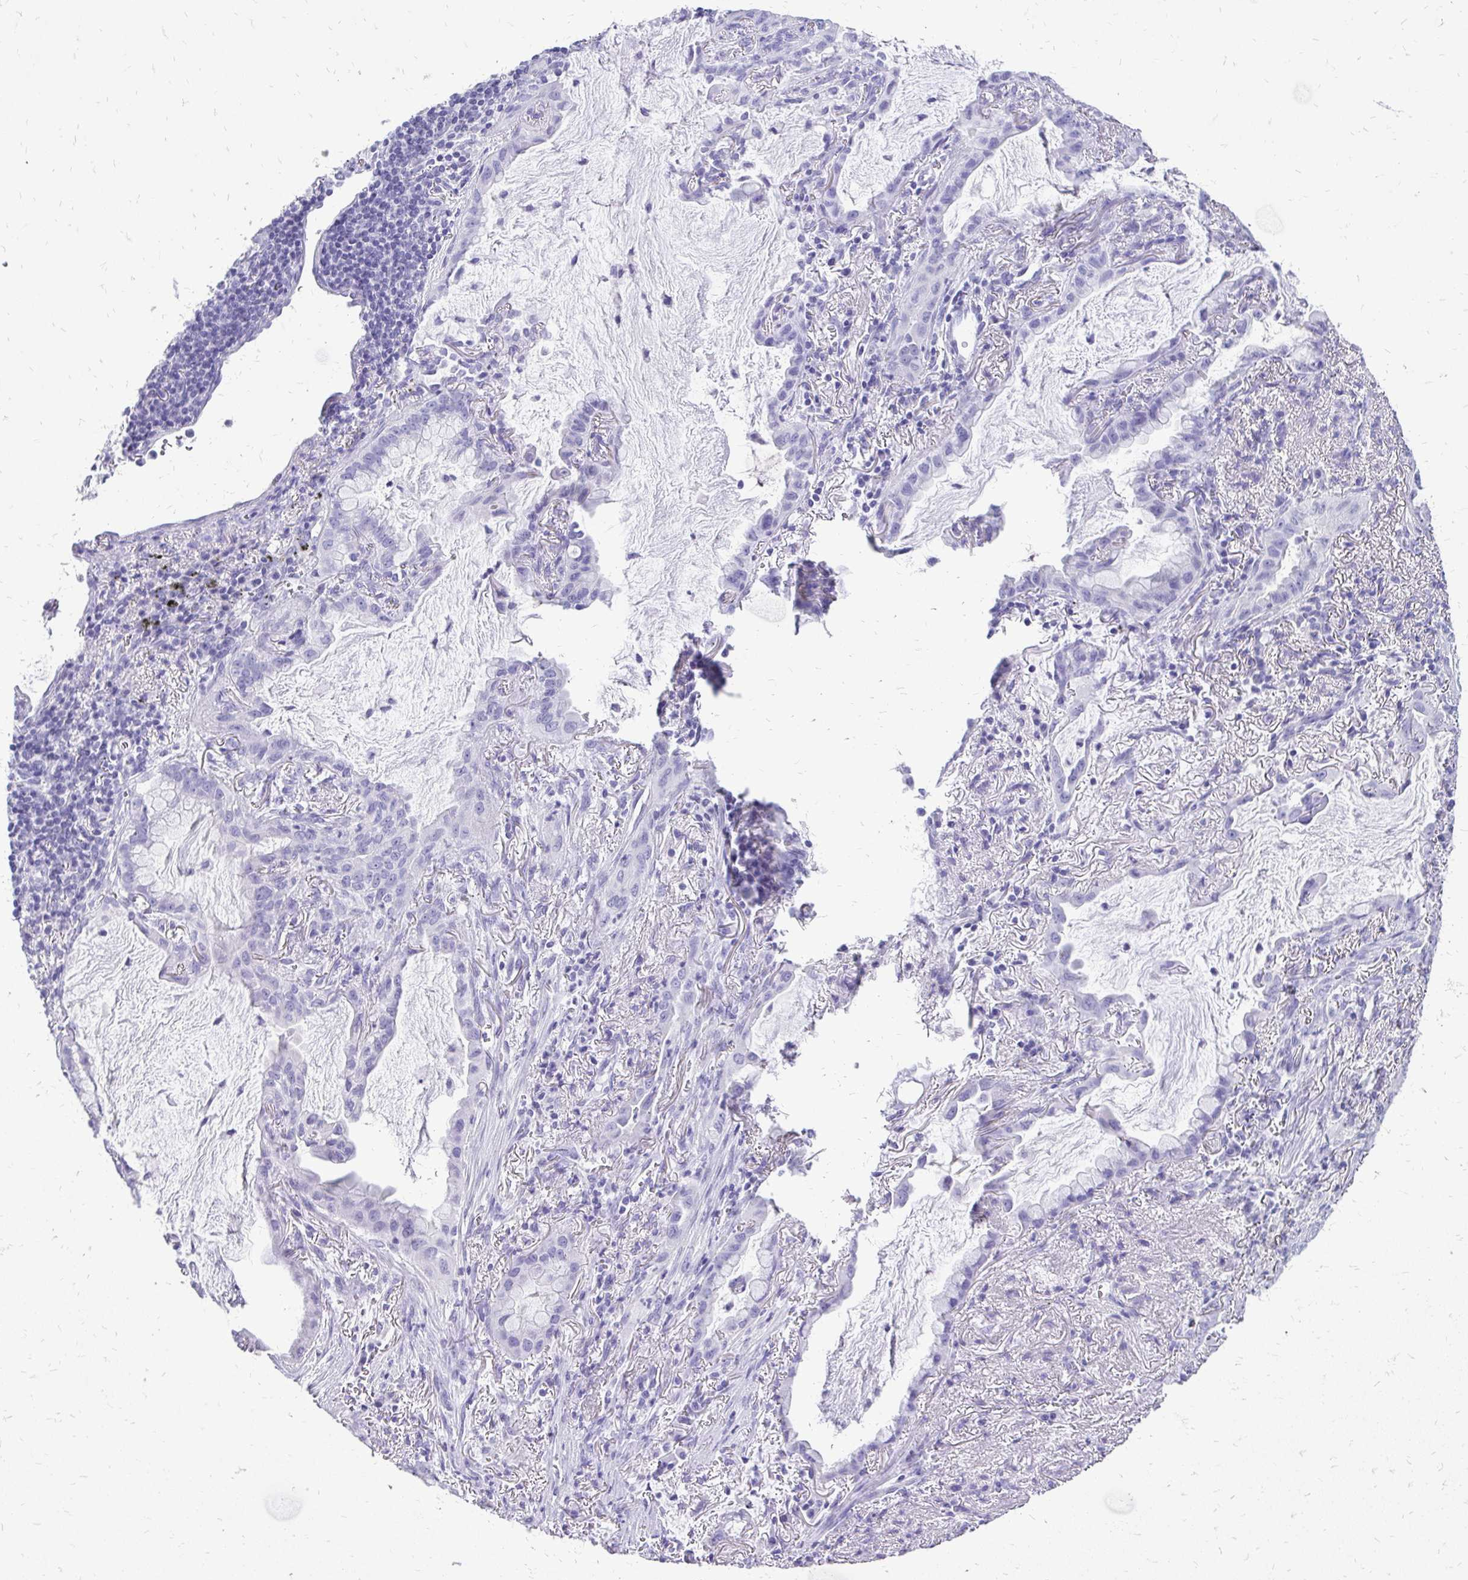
{"staining": {"intensity": "negative", "quantity": "none", "location": "none"}, "tissue": "lung cancer", "cell_type": "Tumor cells", "image_type": "cancer", "snomed": [{"axis": "morphology", "description": "Adenocarcinoma, NOS"}, {"axis": "topography", "description": "Lung"}], "caption": "IHC image of neoplastic tissue: human lung adenocarcinoma stained with DAB shows no significant protein positivity in tumor cells.", "gene": "SLC32A1", "patient": {"sex": "male", "age": 65}}